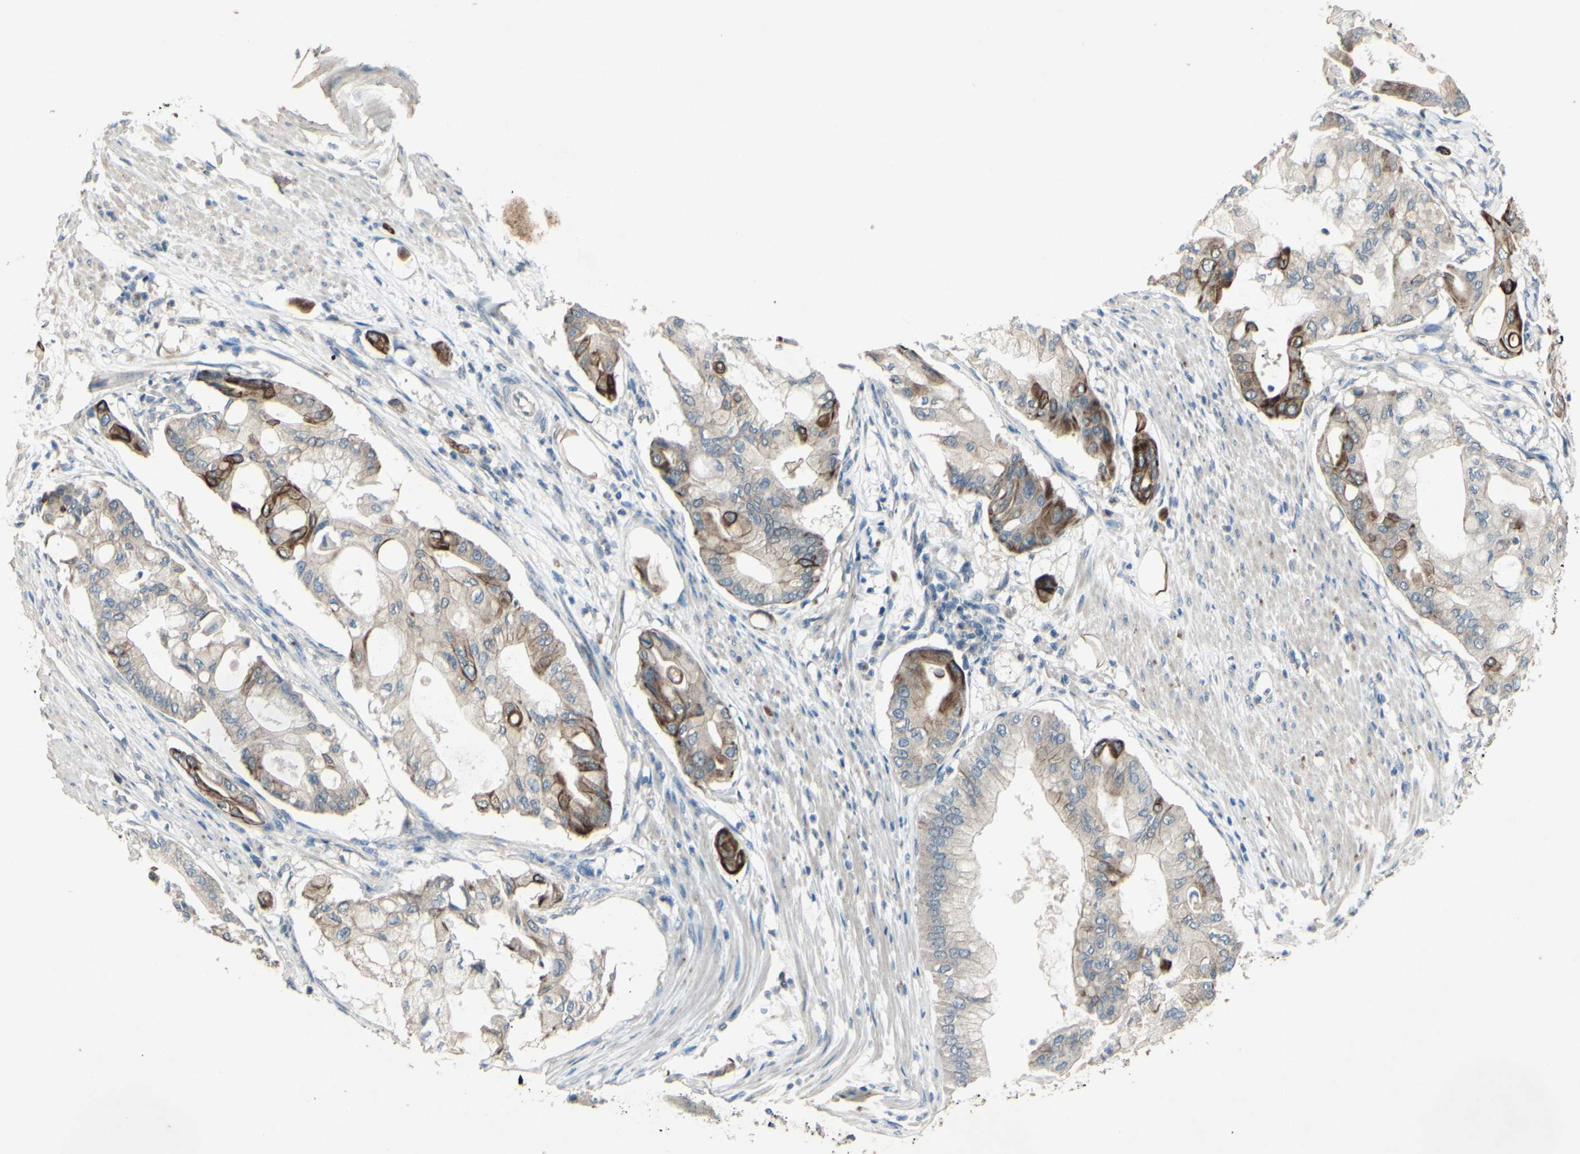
{"staining": {"intensity": "strong", "quantity": "25%-75%", "location": "cytoplasmic/membranous"}, "tissue": "pancreatic cancer", "cell_type": "Tumor cells", "image_type": "cancer", "snomed": [{"axis": "morphology", "description": "Adenocarcinoma, NOS"}, {"axis": "morphology", "description": "Adenocarcinoma, metastatic, NOS"}, {"axis": "topography", "description": "Lymph node"}, {"axis": "topography", "description": "Pancreas"}, {"axis": "topography", "description": "Duodenum"}], "caption": "Human adenocarcinoma (pancreatic) stained for a protein (brown) demonstrates strong cytoplasmic/membranous positive positivity in about 25%-75% of tumor cells.", "gene": "TIMM21", "patient": {"sex": "female", "age": 64}}